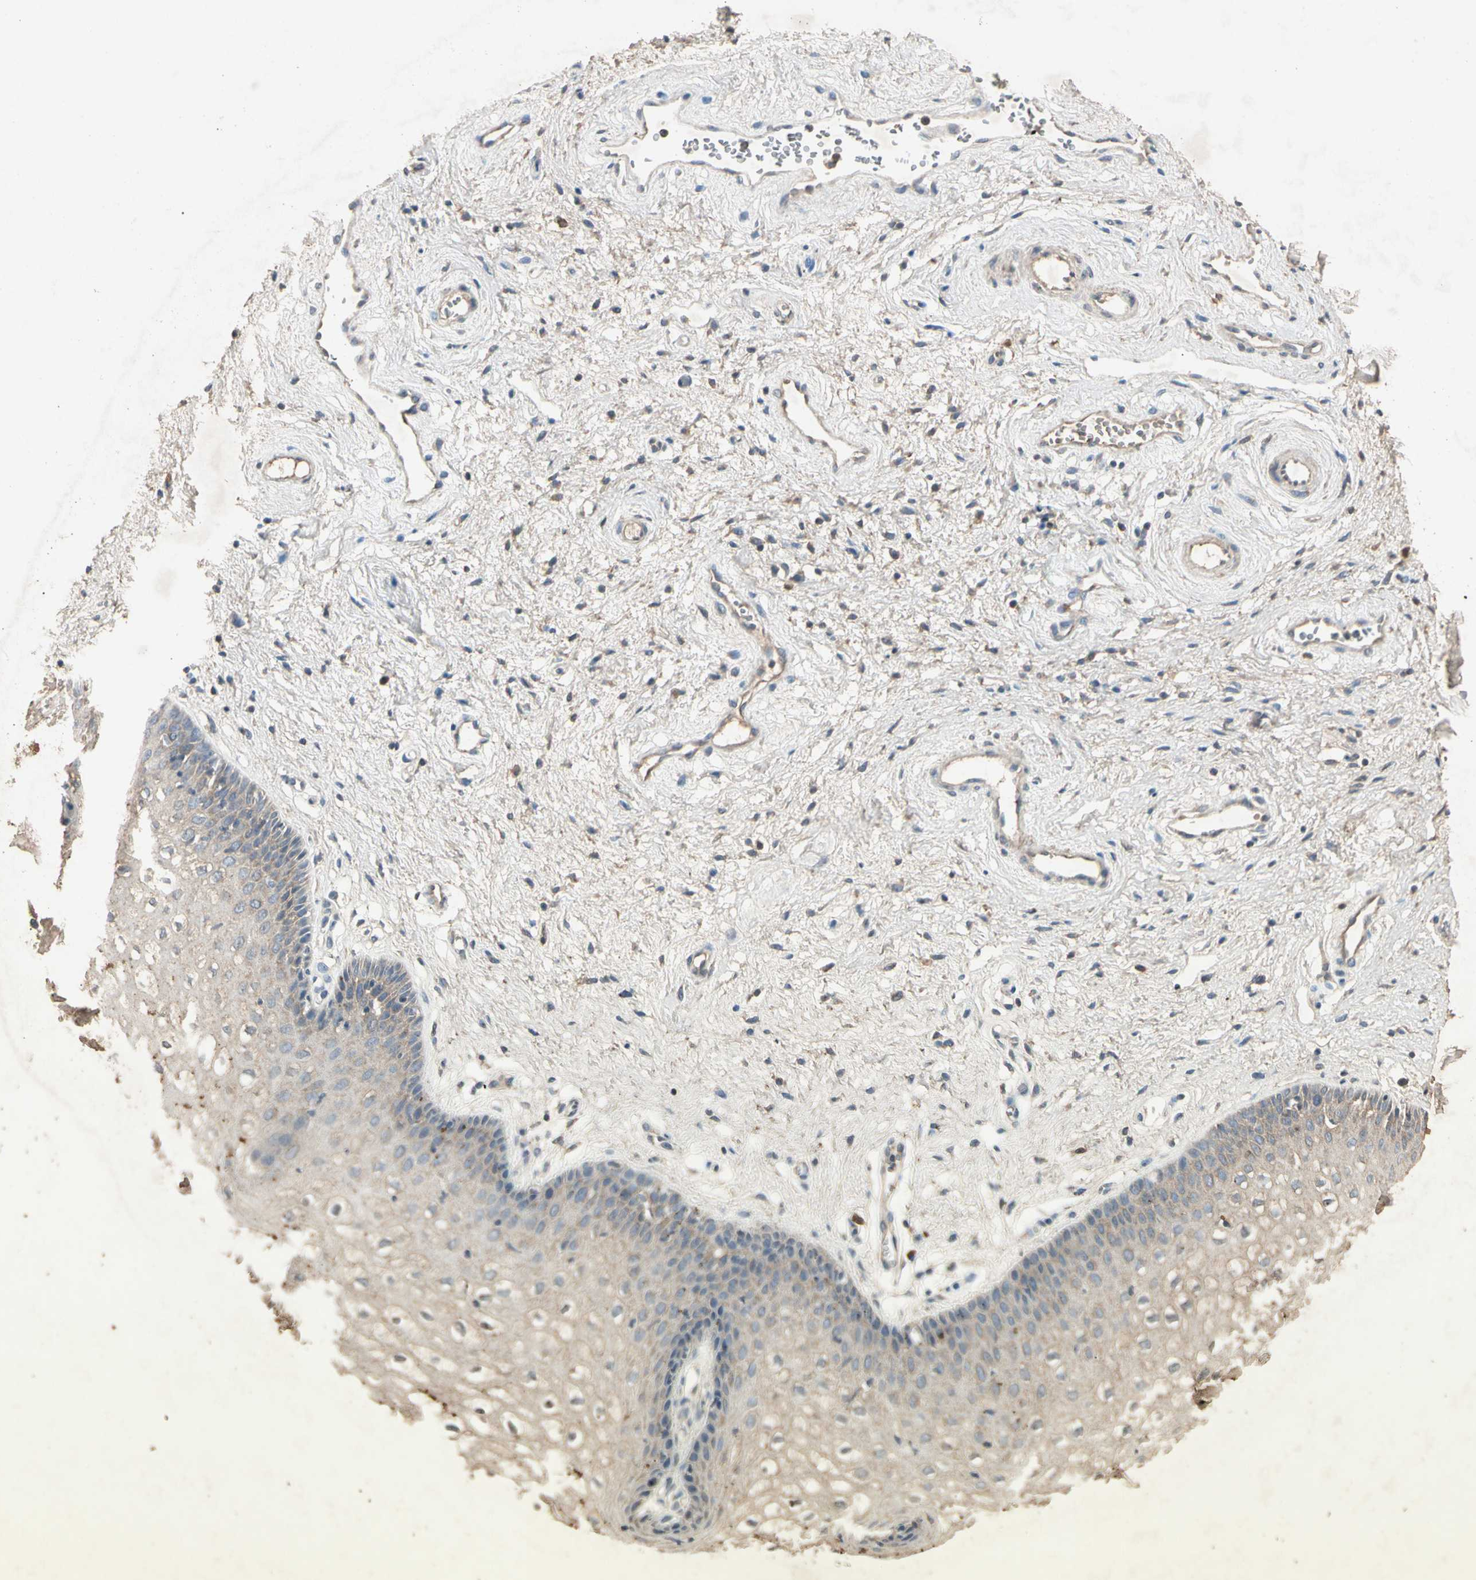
{"staining": {"intensity": "weak", "quantity": "25%-75%", "location": "cytoplasmic/membranous"}, "tissue": "vagina", "cell_type": "Squamous epithelial cells", "image_type": "normal", "snomed": [{"axis": "morphology", "description": "Normal tissue, NOS"}, {"axis": "topography", "description": "Vagina"}], "caption": "This photomicrograph exhibits immunohistochemistry staining of unremarkable vagina, with low weak cytoplasmic/membranous positivity in about 25%-75% of squamous epithelial cells.", "gene": "GPLD1", "patient": {"sex": "female", "age": 34}}